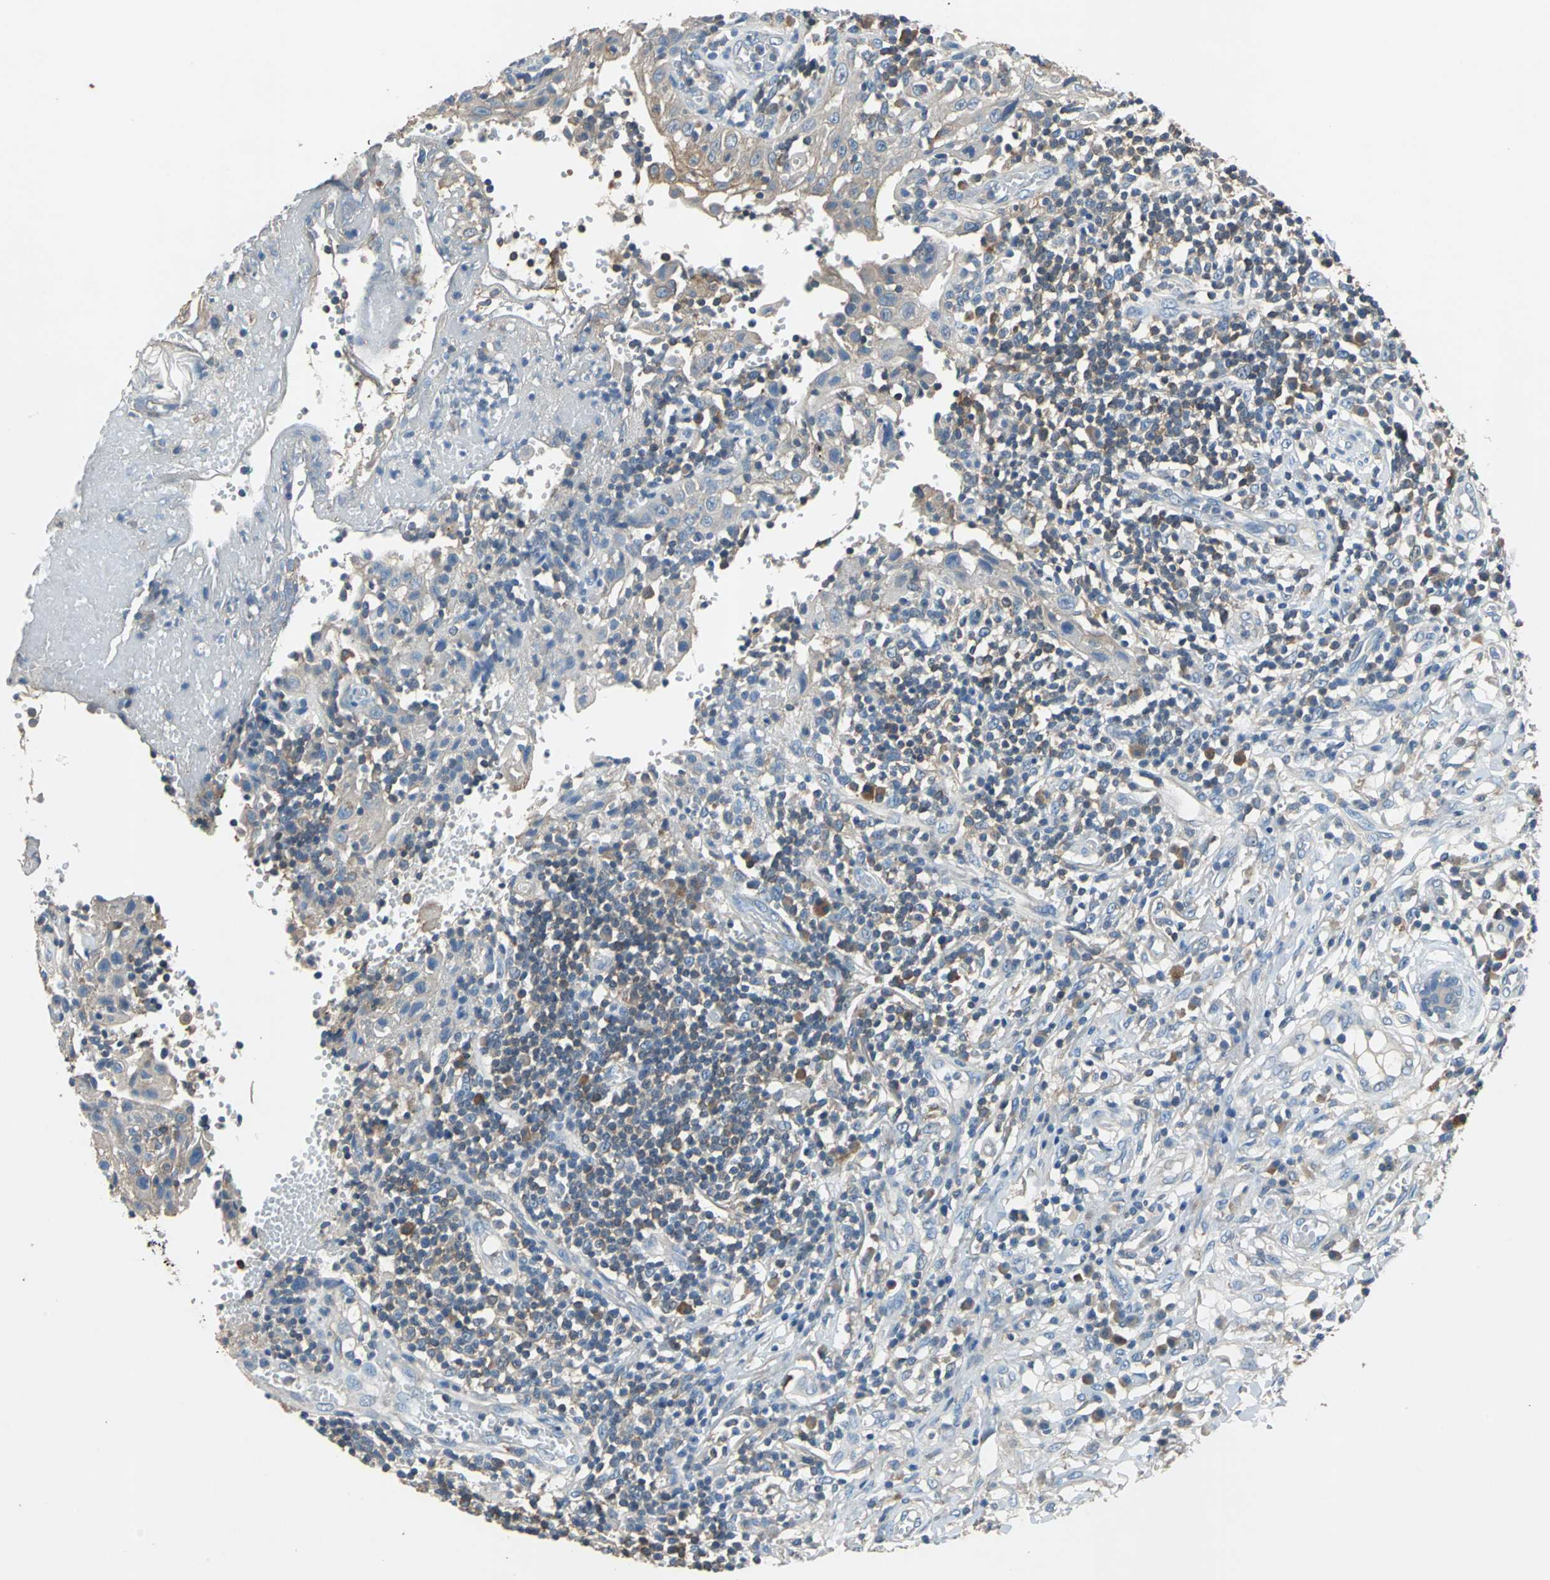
{"staining": {"intensity": "weak", "quantity": "<25%", "location": "cytoplasmic/membranous"}, "tissue": "thyroid cancer", "cell_type": "Tumor cells", "image_type": "cancer", "snomed": [{"axis": "morphology", "description": "Carcinoma, NOS"}, {"axis": "topography", "description": "Thyroid gland"}], "caption": "Tumor cells show no significant staining in thyroid cancer.", "gene": "PRKCA", "patient": {"sex": "female", "age": 77}}